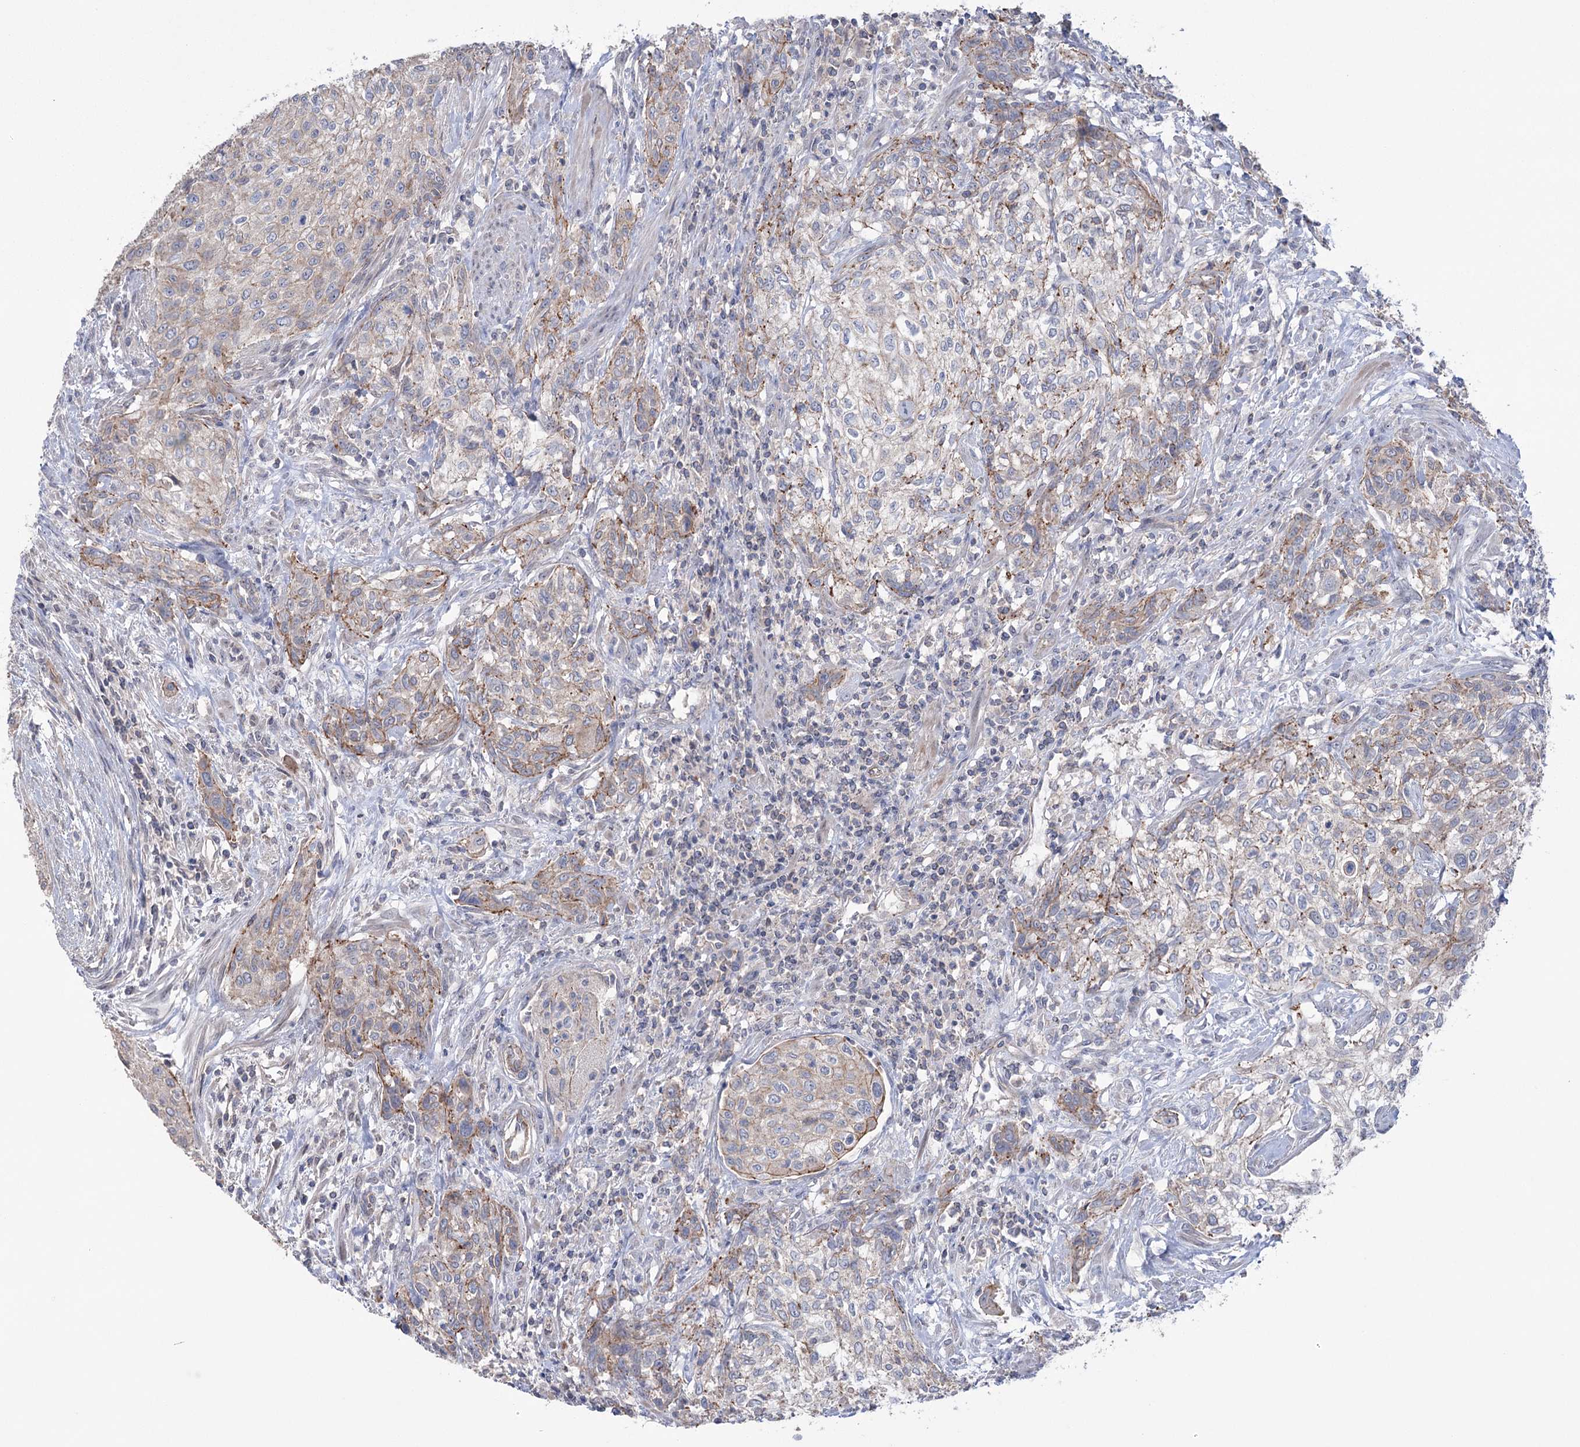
{"staining": {"intensity": "weak", "quantity": "<25%", "location": "cytoplasmic/membranous"}, "tissue": "urothelial cancer", "cell_type": "Tumor cells", "image_type": "cancer", "snomed": [{"axis": "morphology", "description": "Normal tissue, NOS"}, {"axis": "morphology", "description": "Urothelial carcinoma, NOS"}, {"axis": "topography", "description": "Urinary bladder"}, {"axis": "topography", "description": "Peripheral nerve tissue"}], "caption": "Protein analysis of transitional cell carcinoma shows no significant staining in tumor cells.", "gene": "TRIM71", "patient": {"sex": "male", "age": 35}}